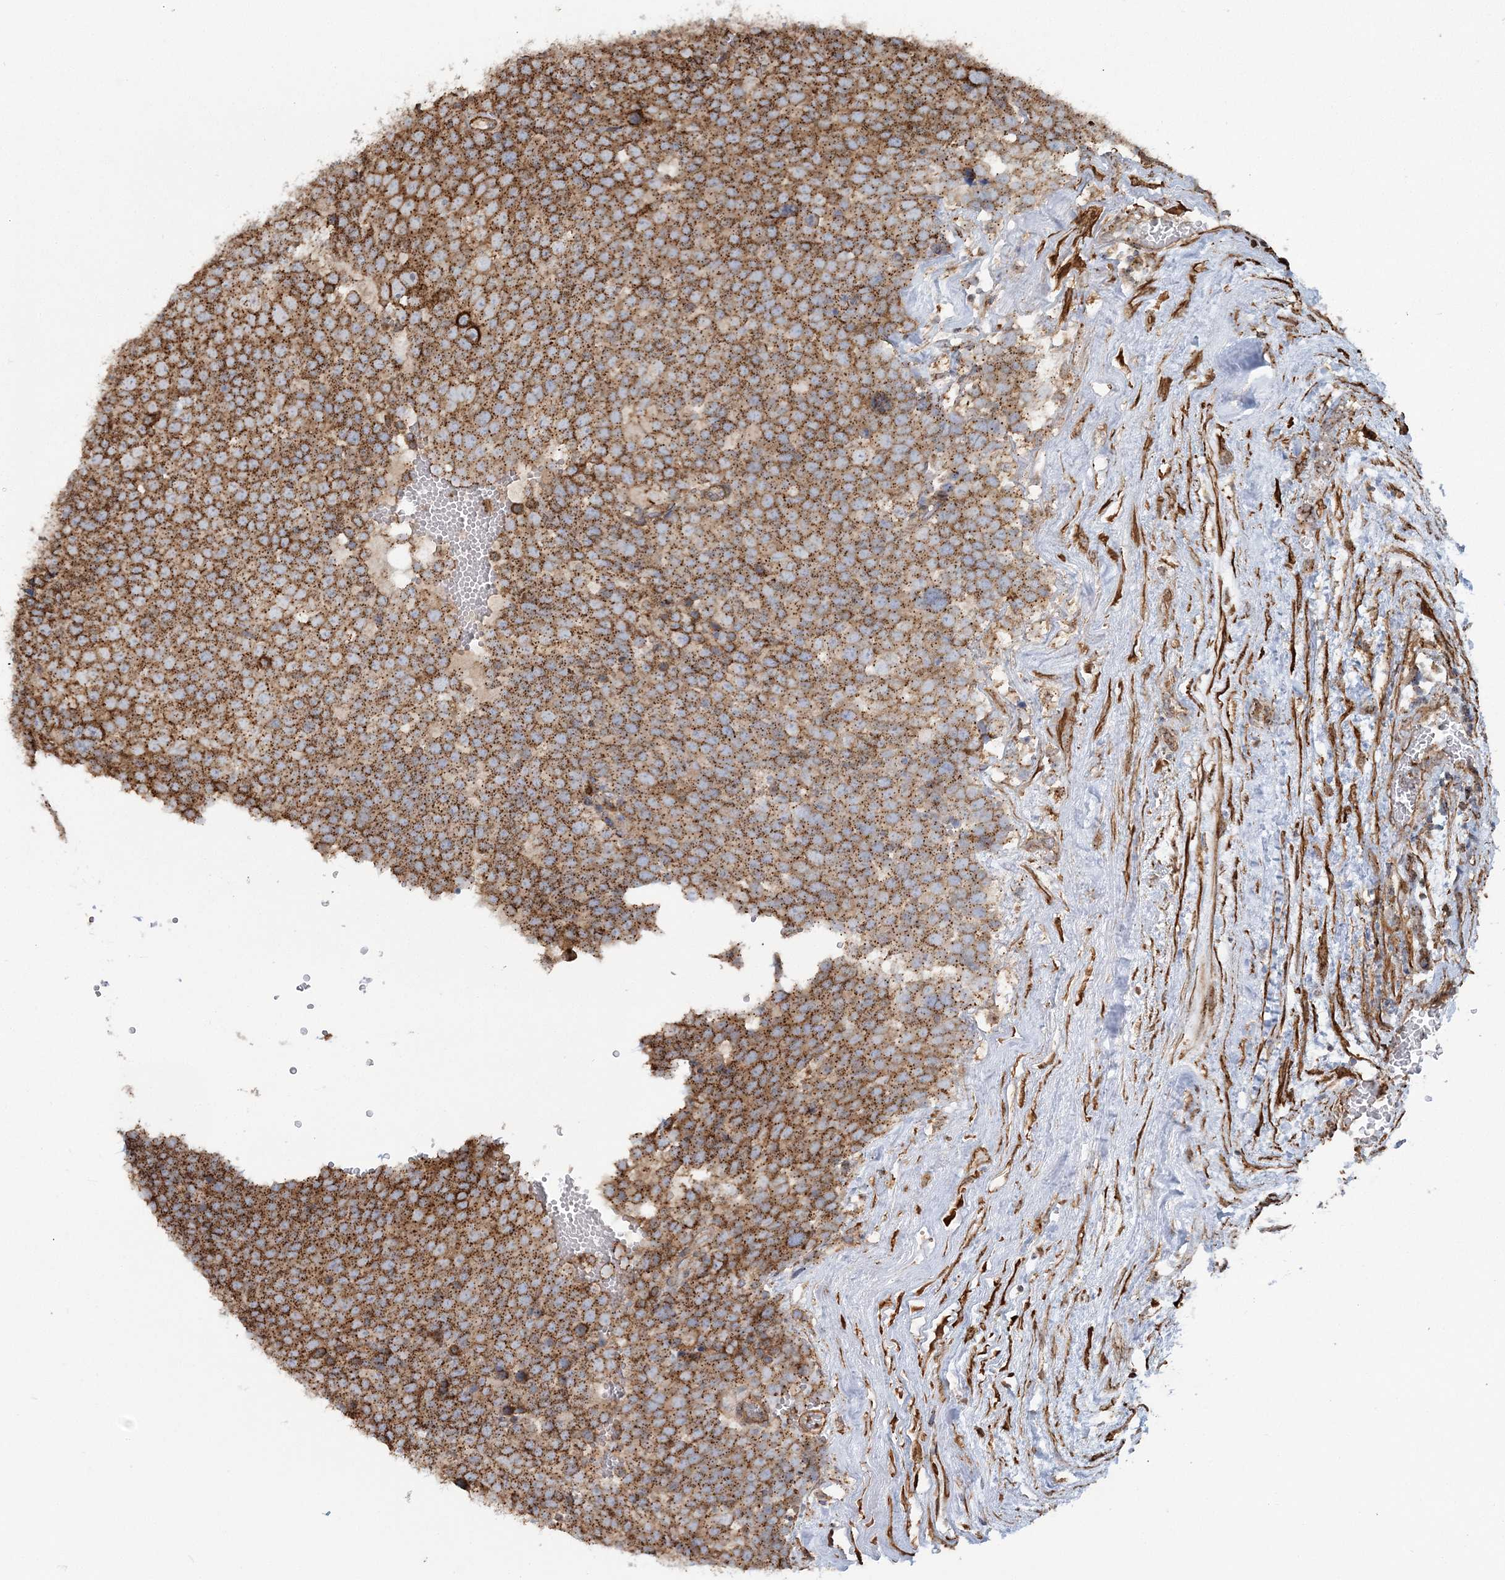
{"staining": {"intensity": "moderate", "quantity": ">75%", "location": "cytoplasmic/membranous"}, "tissue": "testis cancer", "cell_type": "Tumor cells", "image_type": "cancer", "snomed": [{"axis": "morphology", "description": "Seminoma, NOS"}, {"axis": "topography", "description": "Testis"}], "caption": "Immunohistochemical staining of human testis cancer (seminoma) reveals moderate cytoplasmic/membranous protein expression in about >75% of tumor cells.", "gene": "TRAF3IP2", "patient": {"sex": "male", "age": 71}}